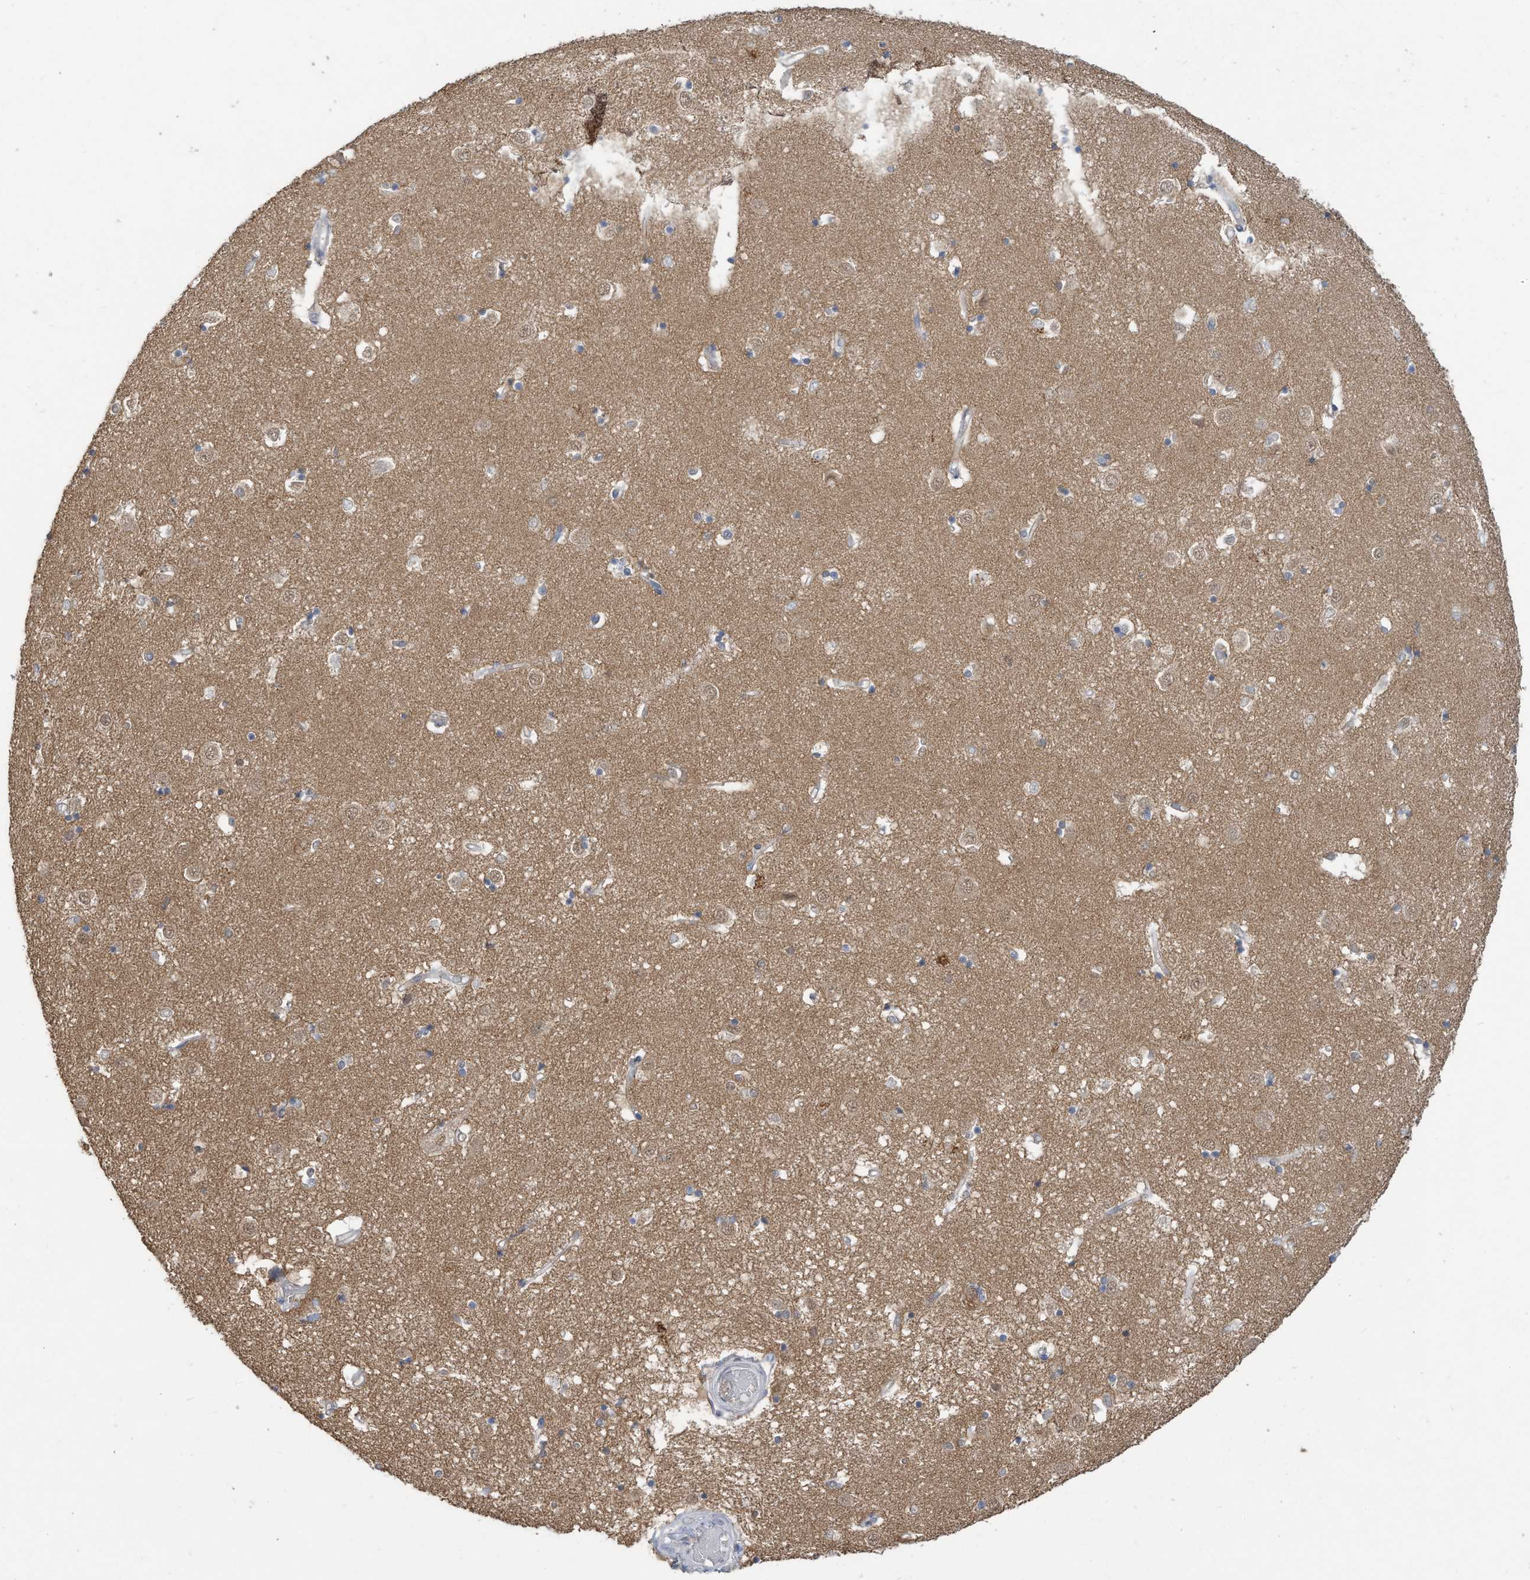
{"staining": {"intensity": "weak", "quantity": "<25%", "location": "cytoplasmic/membranous,nuclear"}, "tissue": "caudate", "cell_type": "Glial cells", "image_type": "normal", "snomed": [{"axis": "morphology", "description": "Normal tissue, NOS"}, {"axis": "topography", "description": "Lateral ventricle wall"}], "caption": "IHC image of benign caudate stained for a protein (brown), which shows no staining in glial cells.", "gene": "HAS3", "patient": {"sex": "male", "age": 45}}